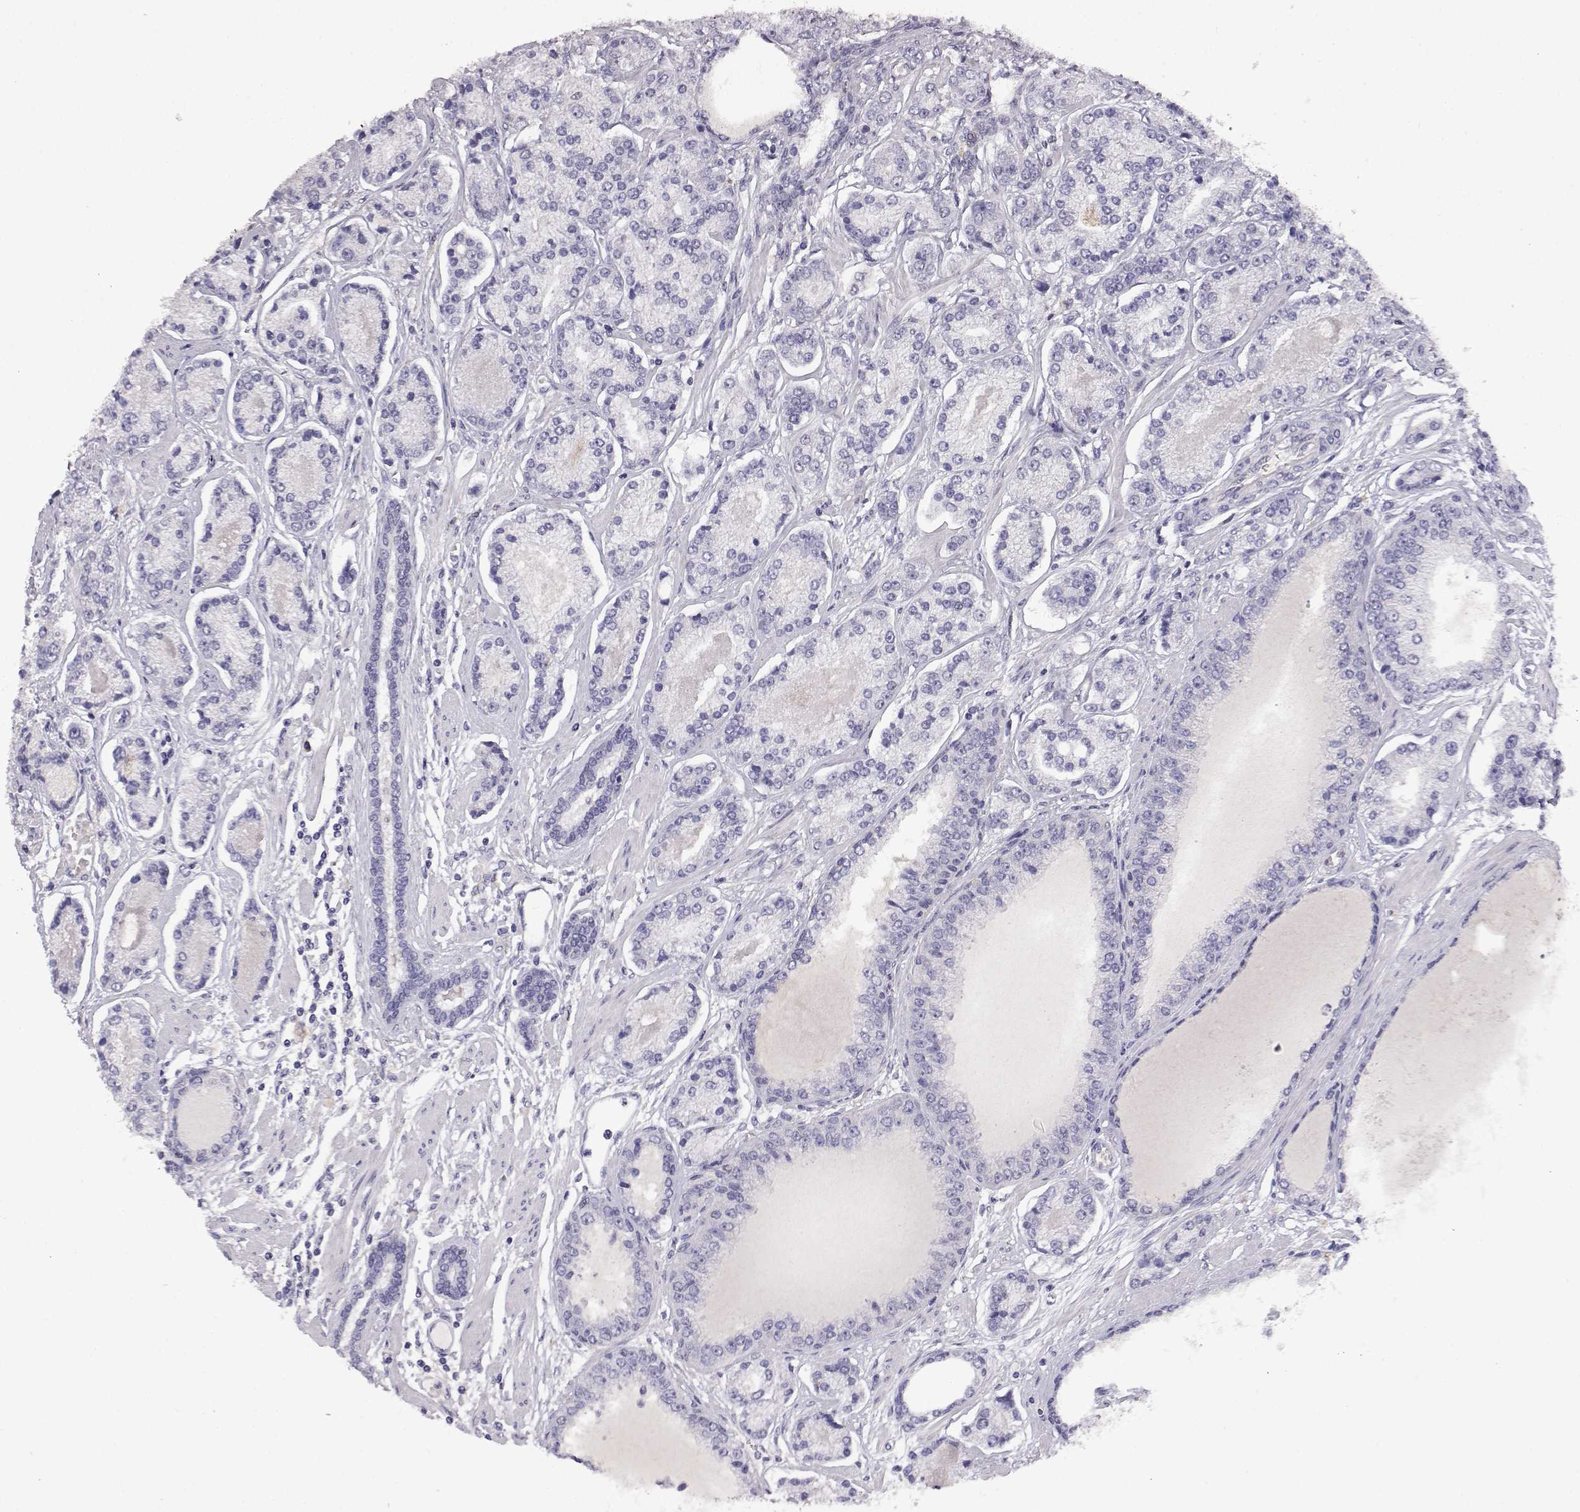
{"staining": {"intensity": "negative", "quantity": "none", "location": "none"}, "tissue": "prostate cancer", "cell_type": "Tumor cells", "image_type": "cancer", "snomed": [{"axis": "morphology", "description": "Adenocarcinoma, NOS"}, {"axis": "topography", "description": "Prostate"}], "caption": "High magnification brightfield microscopy of adenocarcinoma (prostate) stained with DAB (brown) and counterstained with hematoxylin (blue): tumor cells show no significant expression. (Stains: DAB (3,3'-diaminobenzidine) IHC with hematoxylin counter stain, Microscopy: brightfield microscopy at high magnification).", "gene": "AKR1B1", "patient": {"sex": "male", "age": 64}}